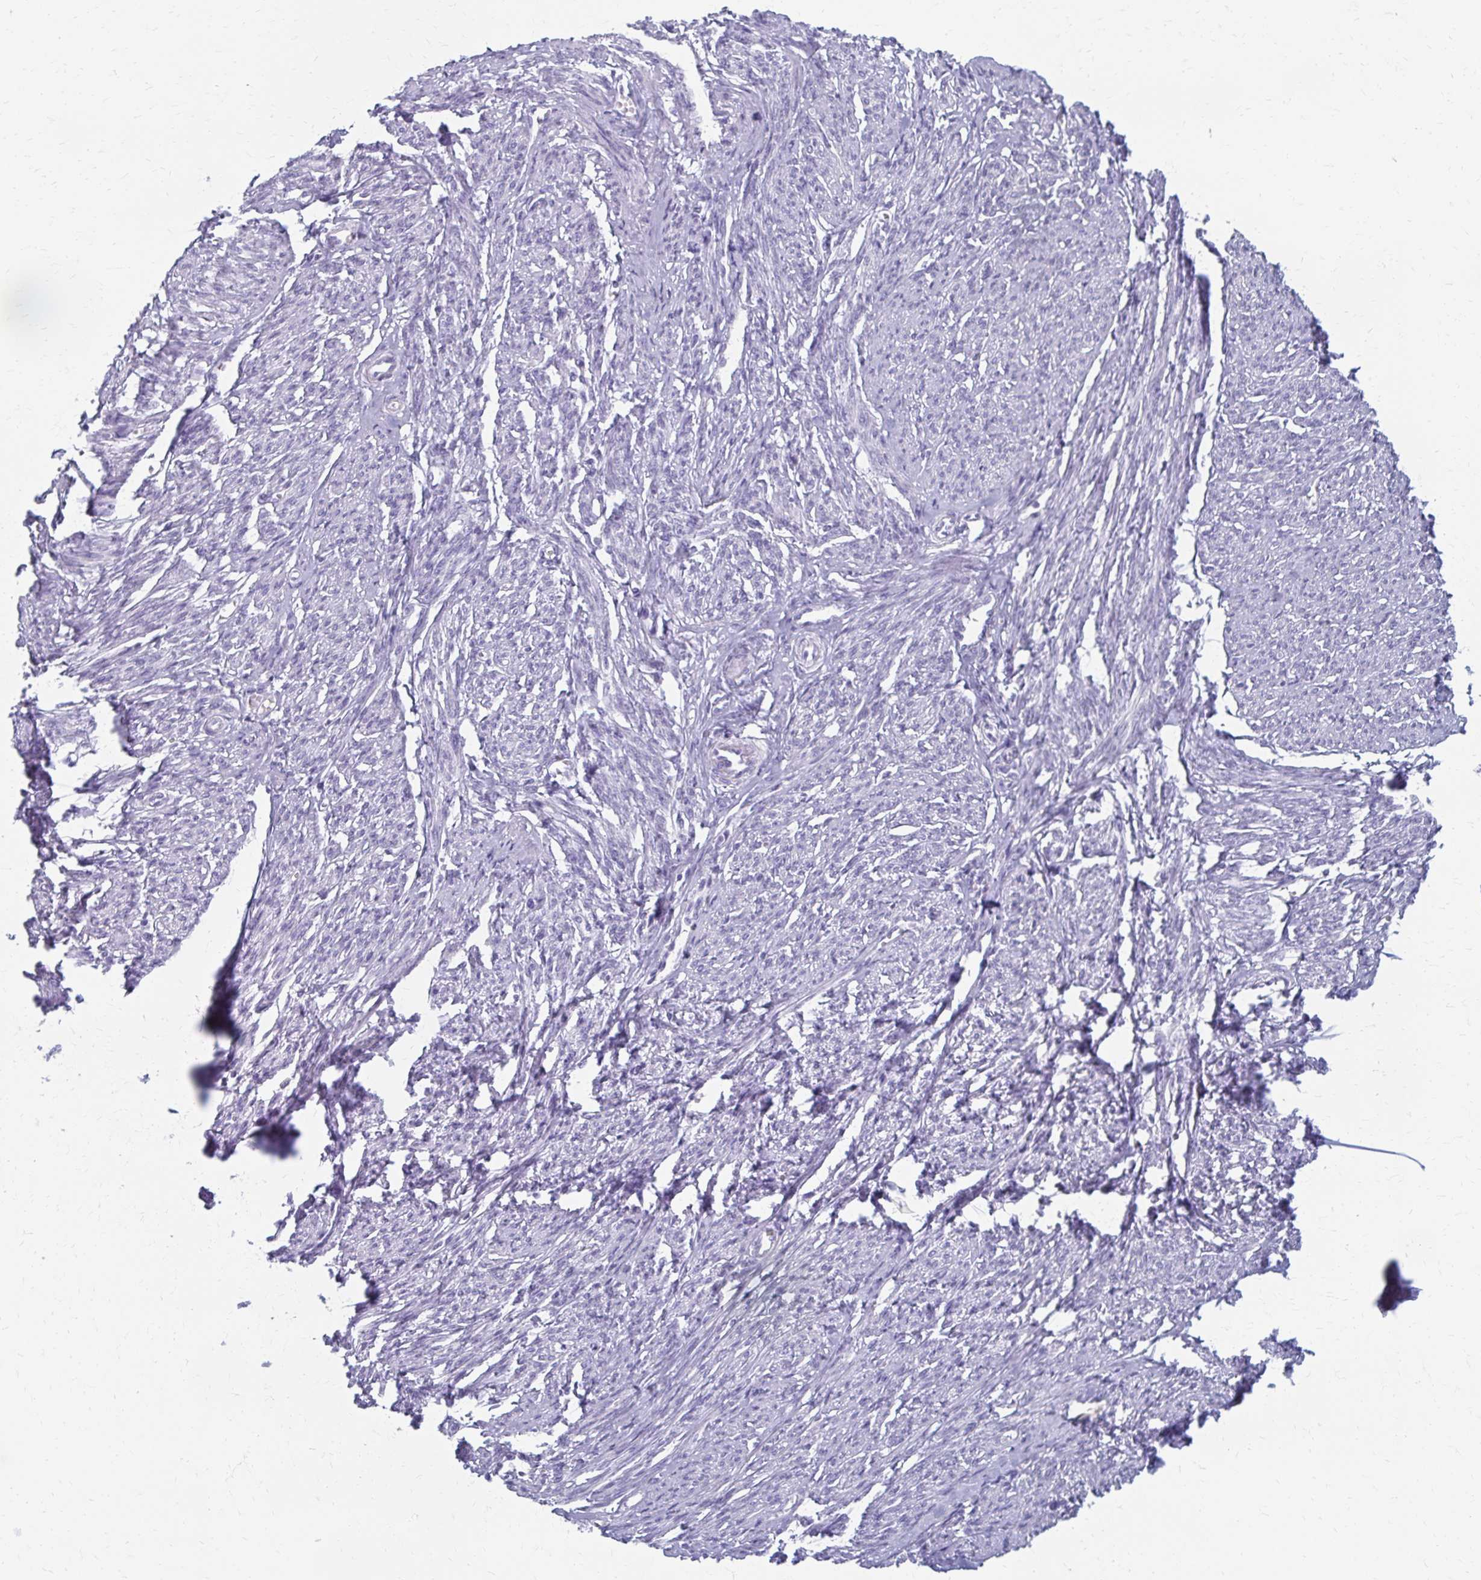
{"staining": {"intensity": "negative", "quantity": "none", "location": "none"}, "tissue": "smooth muscle", "cell_type": "Smooth muscle cells", "image_type": "normal", "snomed": [{"axis": "morphology", "description": "Normal tissue, NOS"}, {"axis": "topography", "description": "Smooth muscle"}], "caption": "DAB (3,3'-diaminobenzidine) immunohistochemical staining of unremarkable human smooth muscle displays no significant expression in smooth muscle cells.", "gene": "CYB5A", "patient": {"sex": "female", "age": 65}}